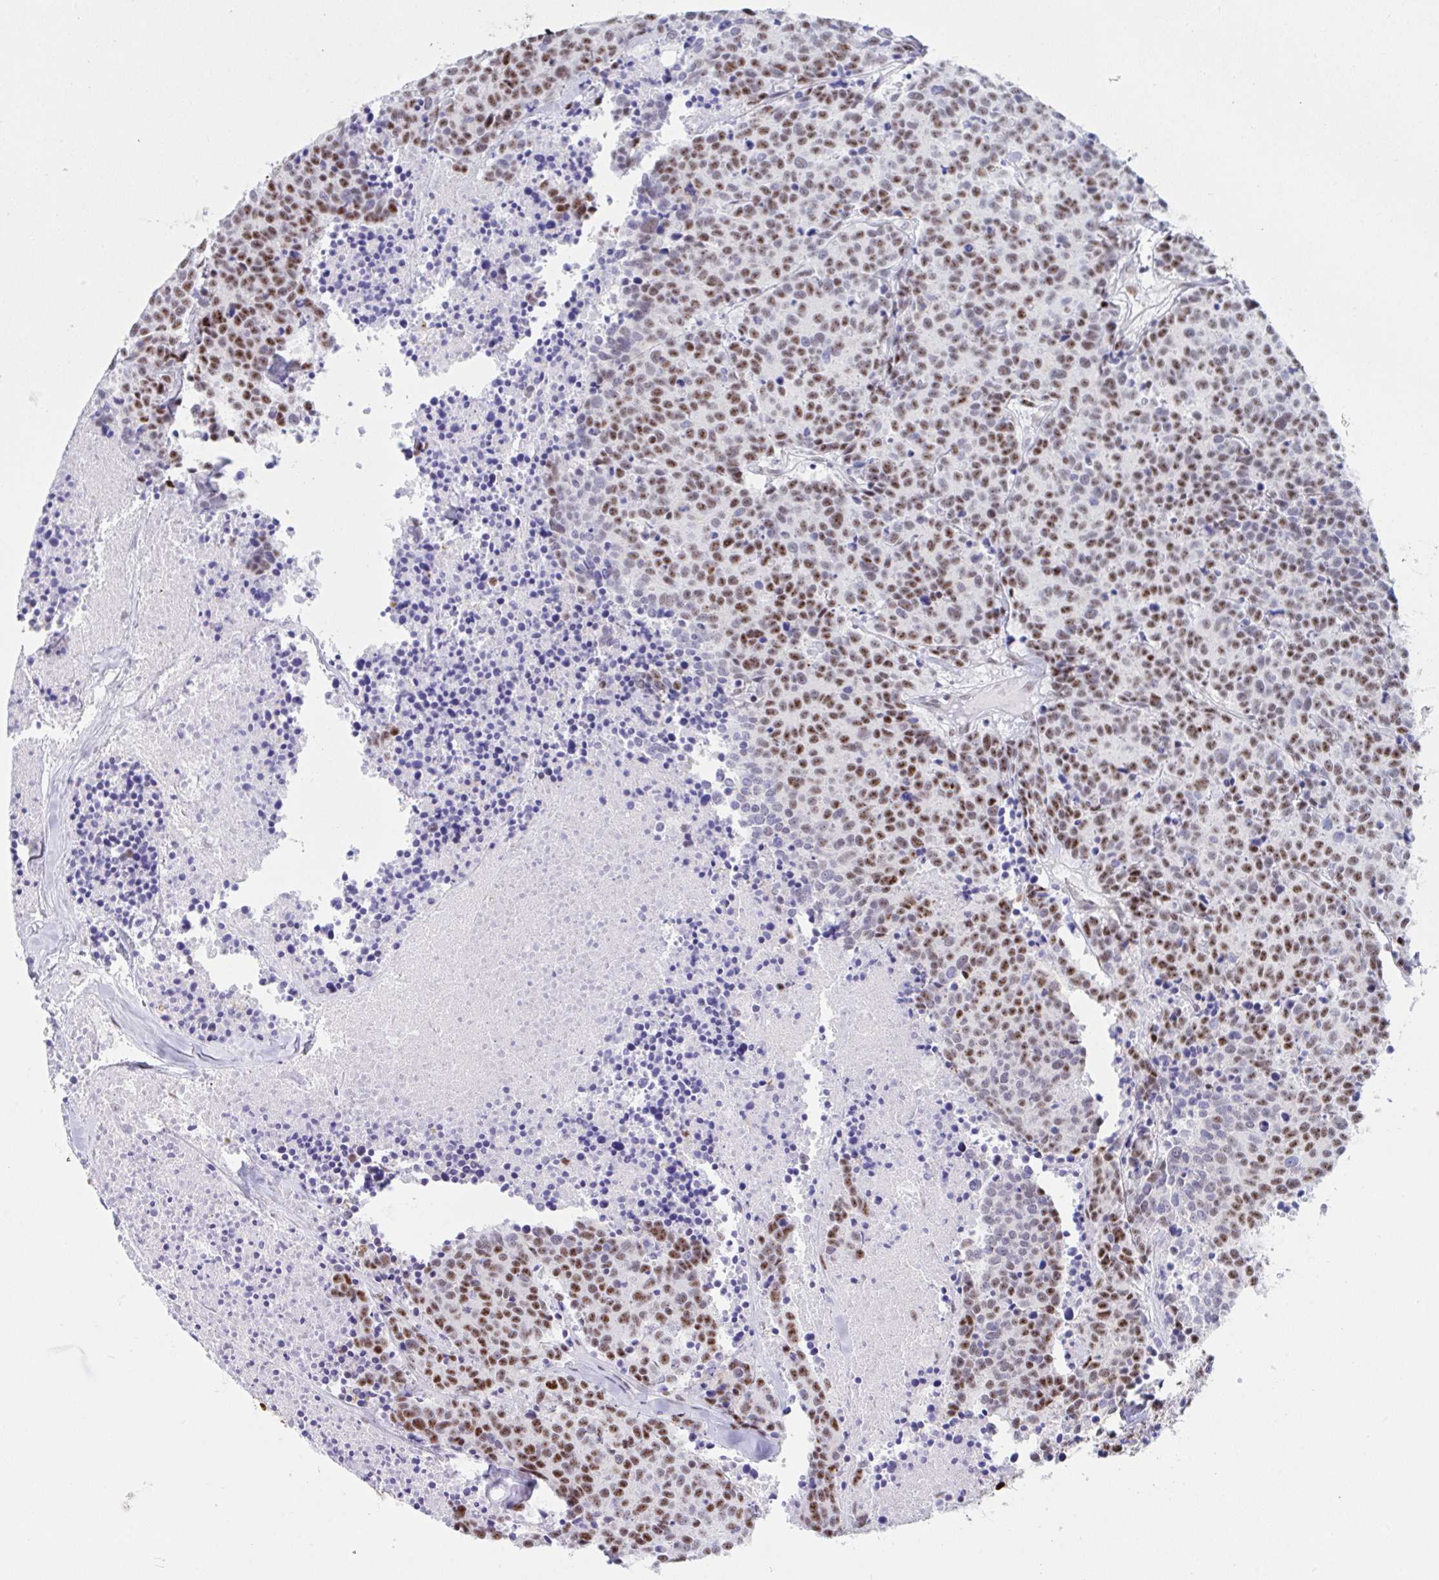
{"staining": {"intensity": "moderate", "quantity": ">75%", "location": "nuclear"}, "tissue": "carcinoid", "cell_type": "Tumor cells", "image_type": "cancer", "snomed": [{"axis": "morphology", "description": "Carcinoid, malignant, NOS"}, {"axis": "topography", "description": "Skin"}], "caption": "Moderate nuclear expression is identified in about >75% of tumor cells in carcinoid. The staining was performed using DAB (3,3'-diaminobenzidine) to visualize the protein expression in brown, while the nuclei were stained in blue with hematoxylin (Magnification: 20x).", "gene": "IKZF2", "patient": {"sex": "female", "age": 79}}